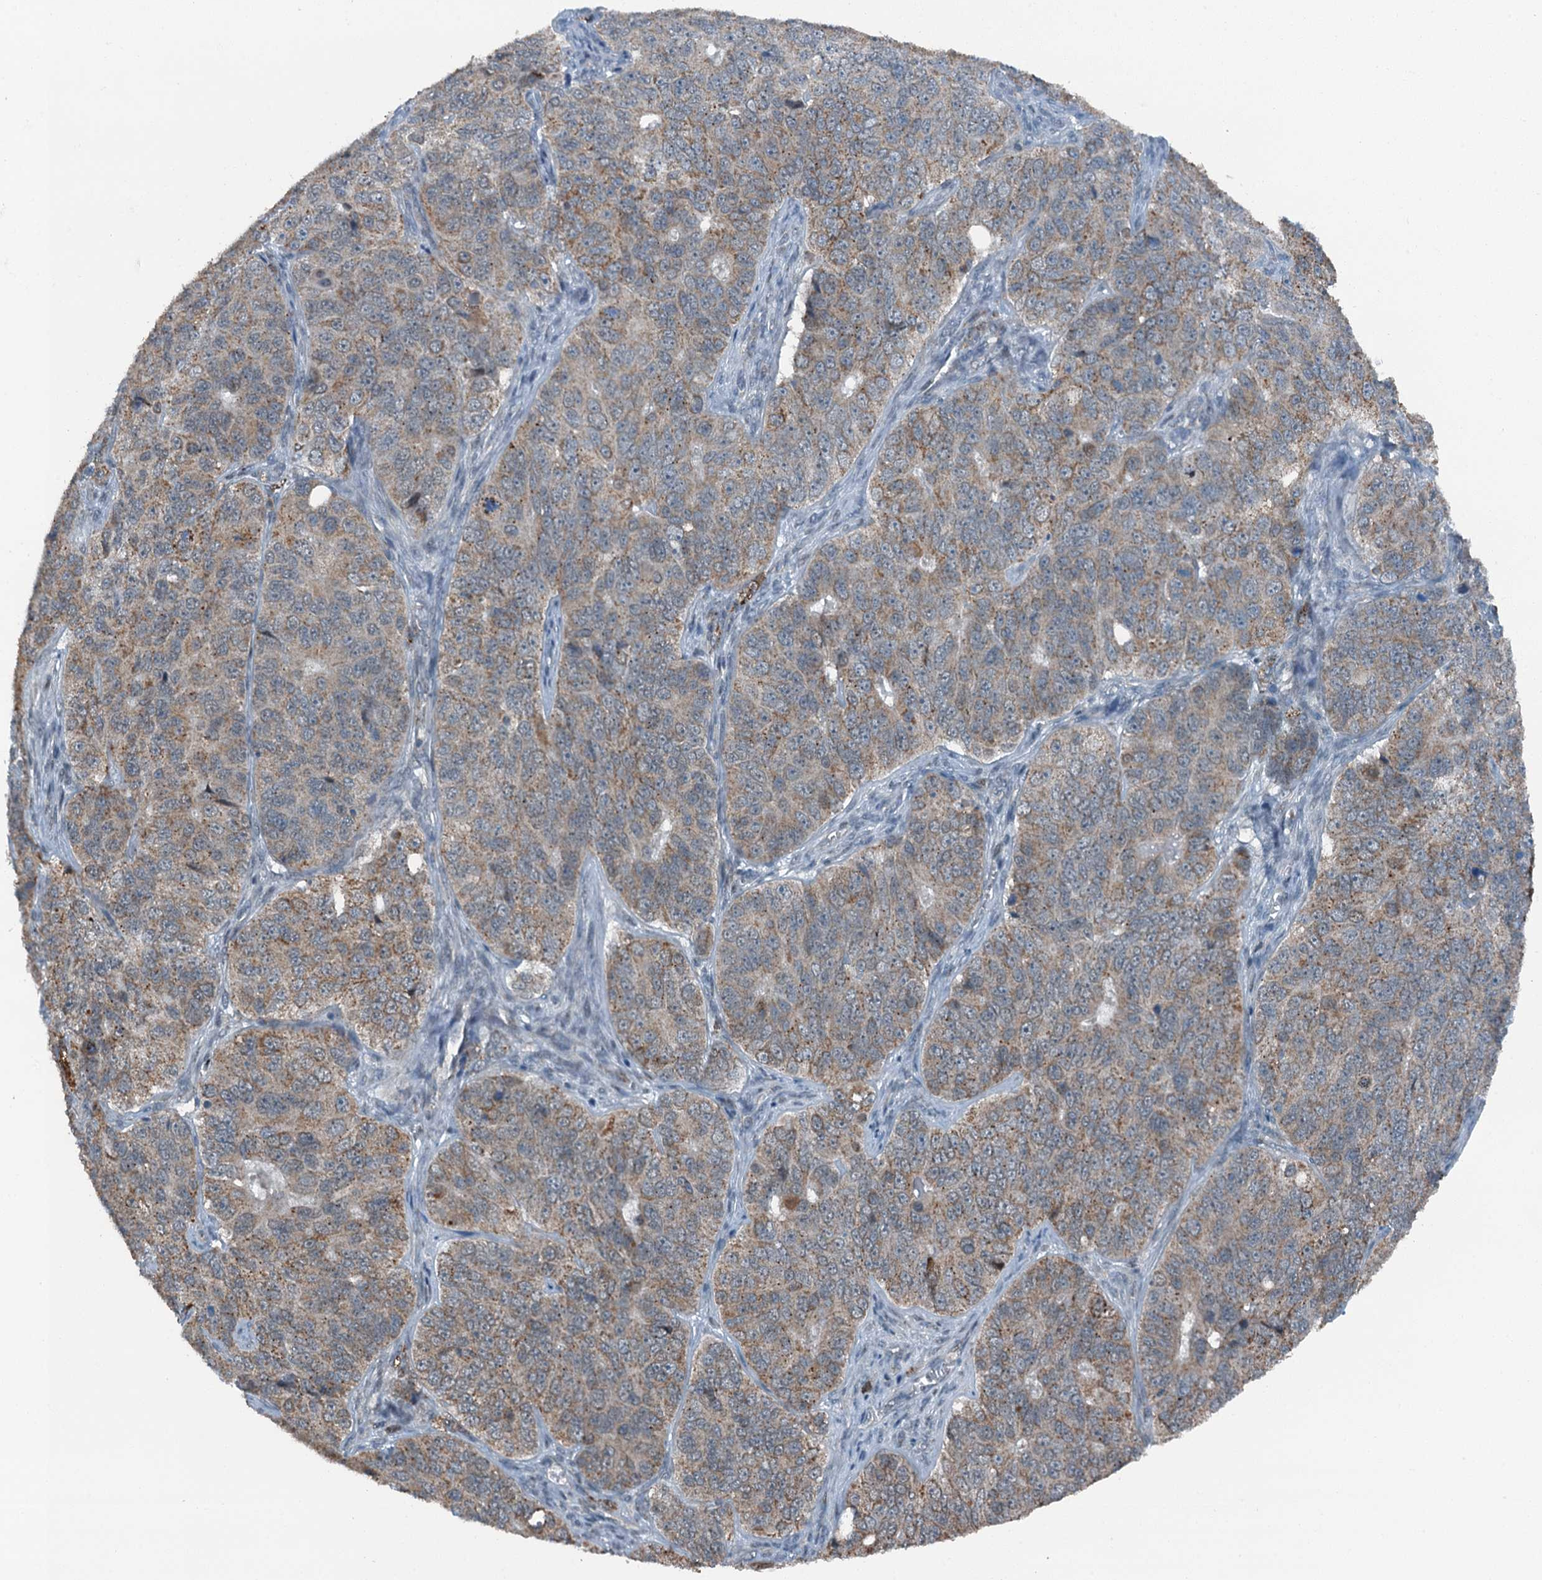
{"staining": {"intensity": "weak", "quantity": ">75%", "location": "cytoplasmic/membranous"}, "tissue": "ovarian cancer", "cell_type": "Tumor cells", "image_type": "cancer", "snomed": [{"axis": "morphology", "description": "Carcinoma, endometroid"}, {"axis": "topography", "description": "Ovary"}], "caption": "Endometroid carcinoma (ovarian) tissue displays weak cytoplasmic/membranous positivity in approximately >75% of tumor cells, visualized by immunohistochemistry. (brown staining indicates protein expression, while blue staining denotes nuclei).", "gene": "BMERB1", "patient": {"sex": "female", "age": 51}}